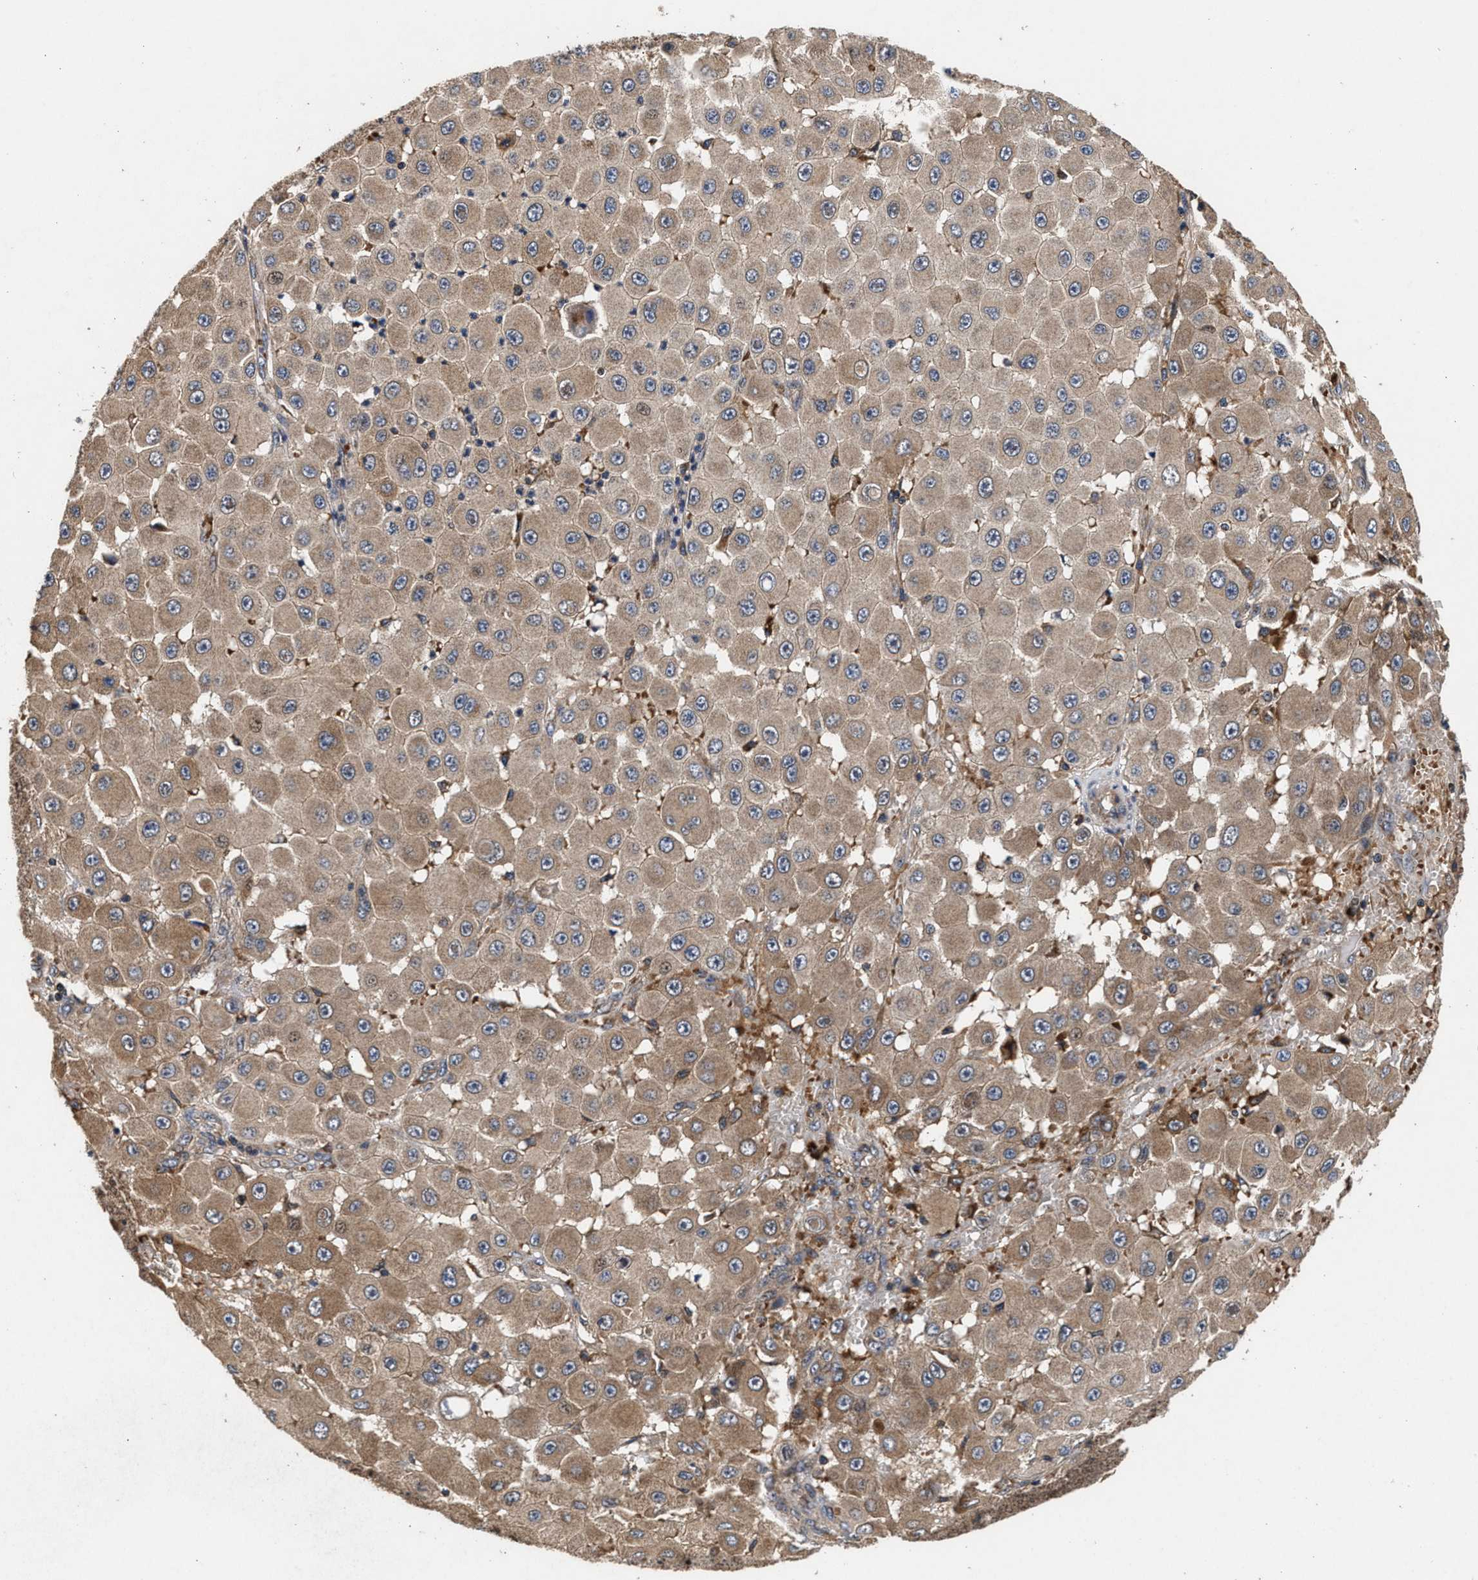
{"staining": {"intensity": "strong", "quantity": "25%-75%", "location": "cytoplasmic/membranous"}, "tissue": "melanoma", "cell_type": "Tumor cells", "image_type": "cancer", "snomed": [{"axis": "morphology", "description": "Malignant melanoma, NOS"}, {"axis": "topography", "description": "Skin"}], "caption": "This histopathology image shows melanoma stained with immunohistochemistry to label a protein in brown. The cytoplasmic/membranous of tumor cells show strong positivity for the protein. Nuclei are counter-stained blue.", "gene": "NFKB2", "patient": {"sex": "female", "age": 81}}